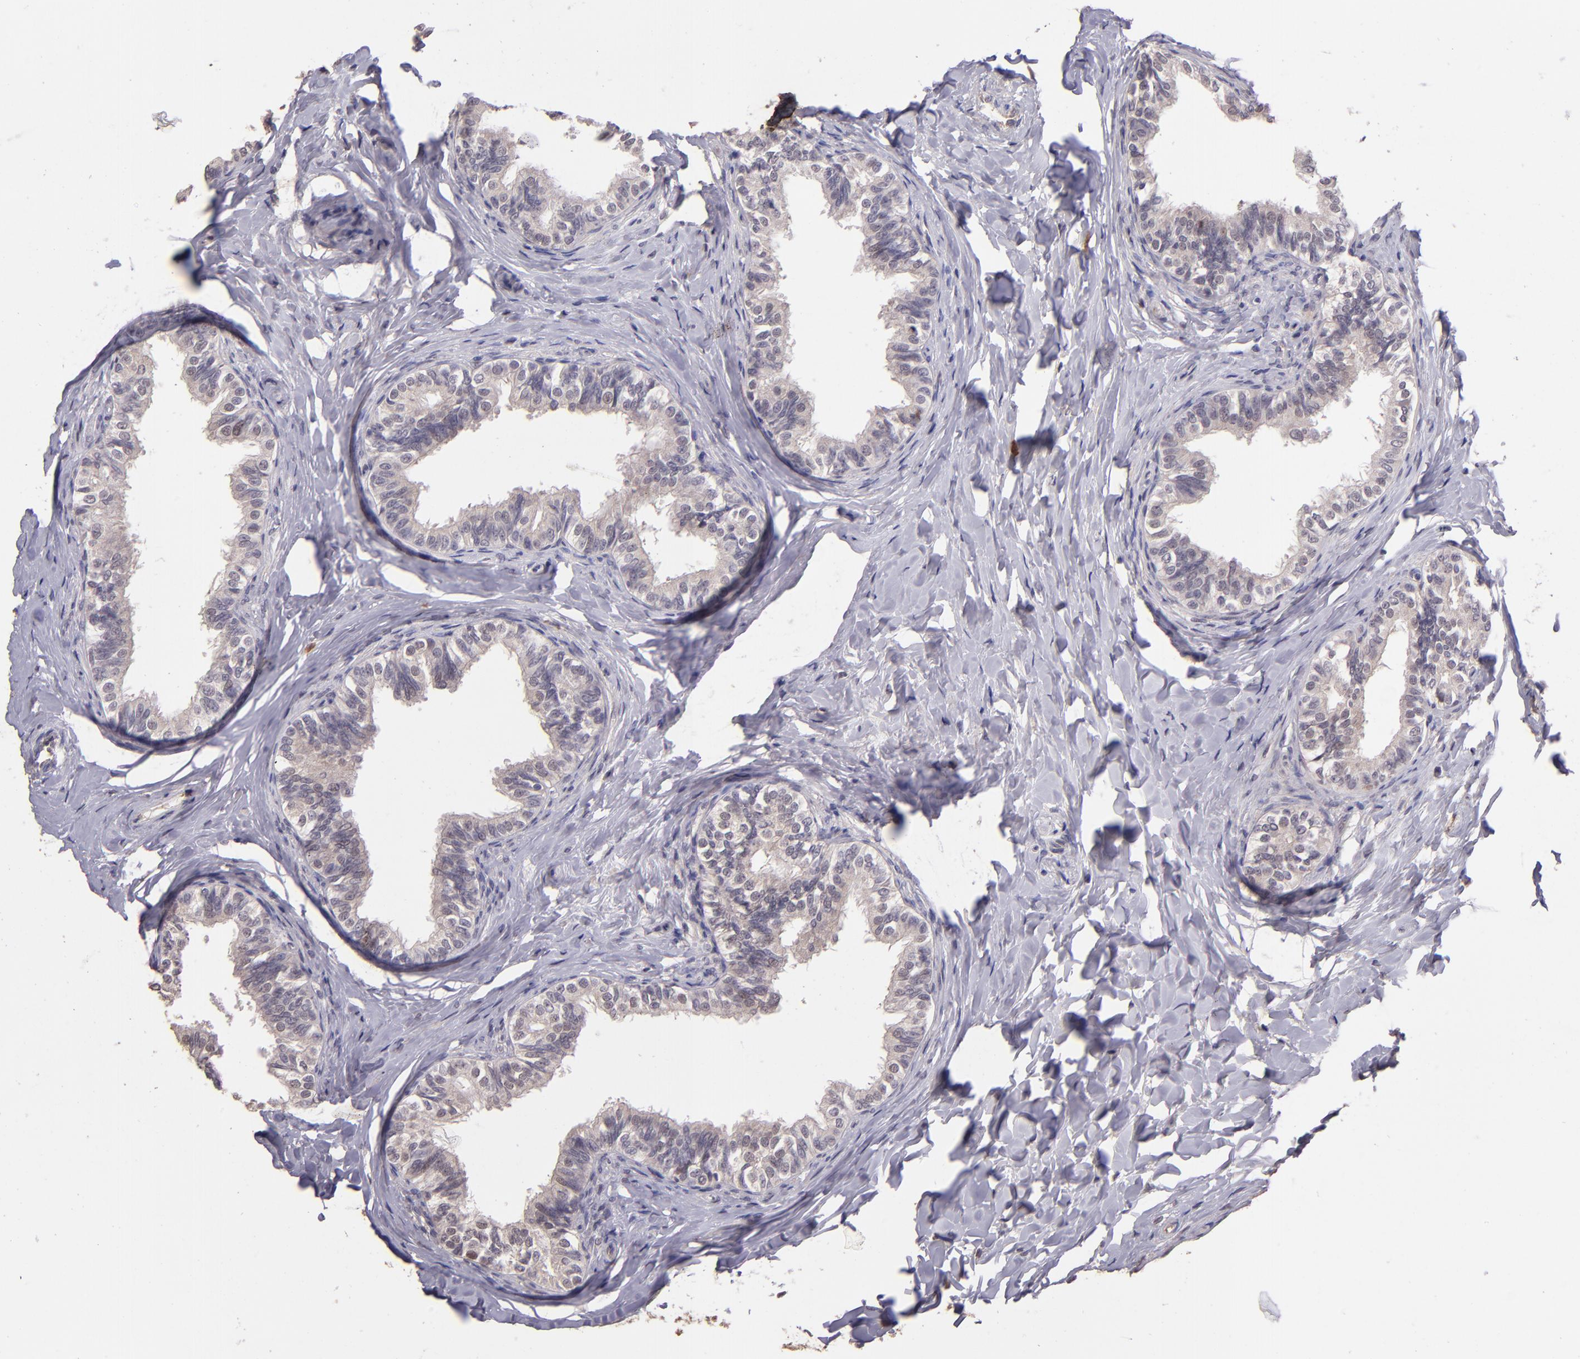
{"staining": {"intensity": "weak", "quantity": ">75%", "location": "cytoplasmic/membranous"}, "tissue": "epididymis", "cell_type": "Glandular cells", "image_type": "normal", "snomed": [{"axis": "morphology", "description": "Normal tissue, NOS"}, {"axis": "topography", "description": "Soft tissue"}, {"axis": "topography", "description": "Epididymis"}], "caption": "This histopathology image displays immunohistochemistry (IHC) staining of normal epididymis, with low weak cytoplasmic/membranous expression in approximately >75% of glandular cells.", "gene": "TAF7L", "patient": {"sex": "male", "age": 26}}